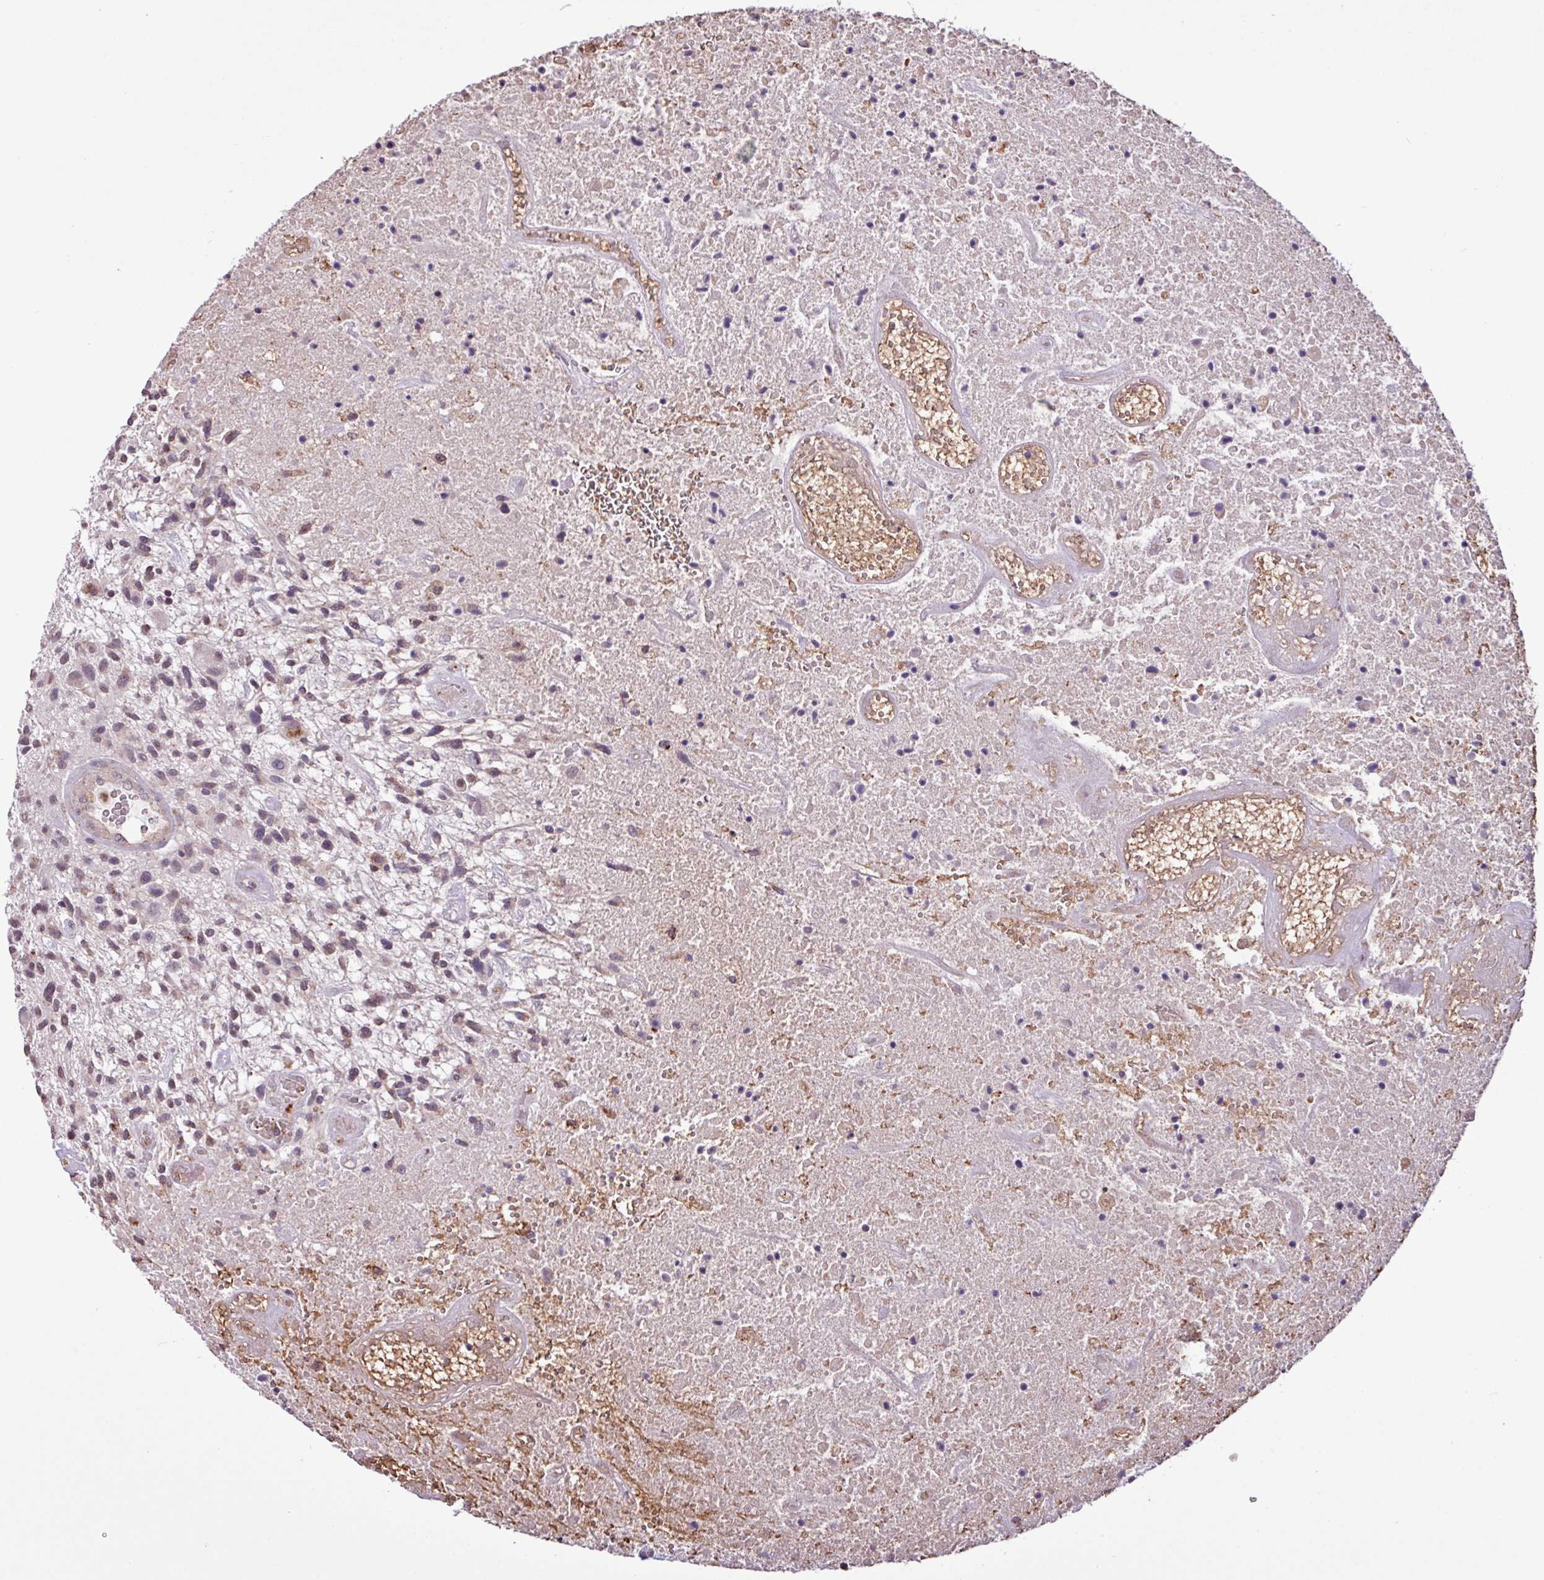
{"staining": {"intensity": "weak", "quantity": "<25%", "location": "nuclear"}, "tissue": "glioma", "cell_type": "Tumor cells", "image_type": "cancer", "snomed": [{"axis": "morphology", "description": "Glioma, malignant, High grade"}, {"axis": "topography", "description": "Brain"}], "caption": "Tumor cells show no significant expression in malignant glioma (high-grade).", "gene": "CHST11", "patient": {"sex": "male", "age": 47}}